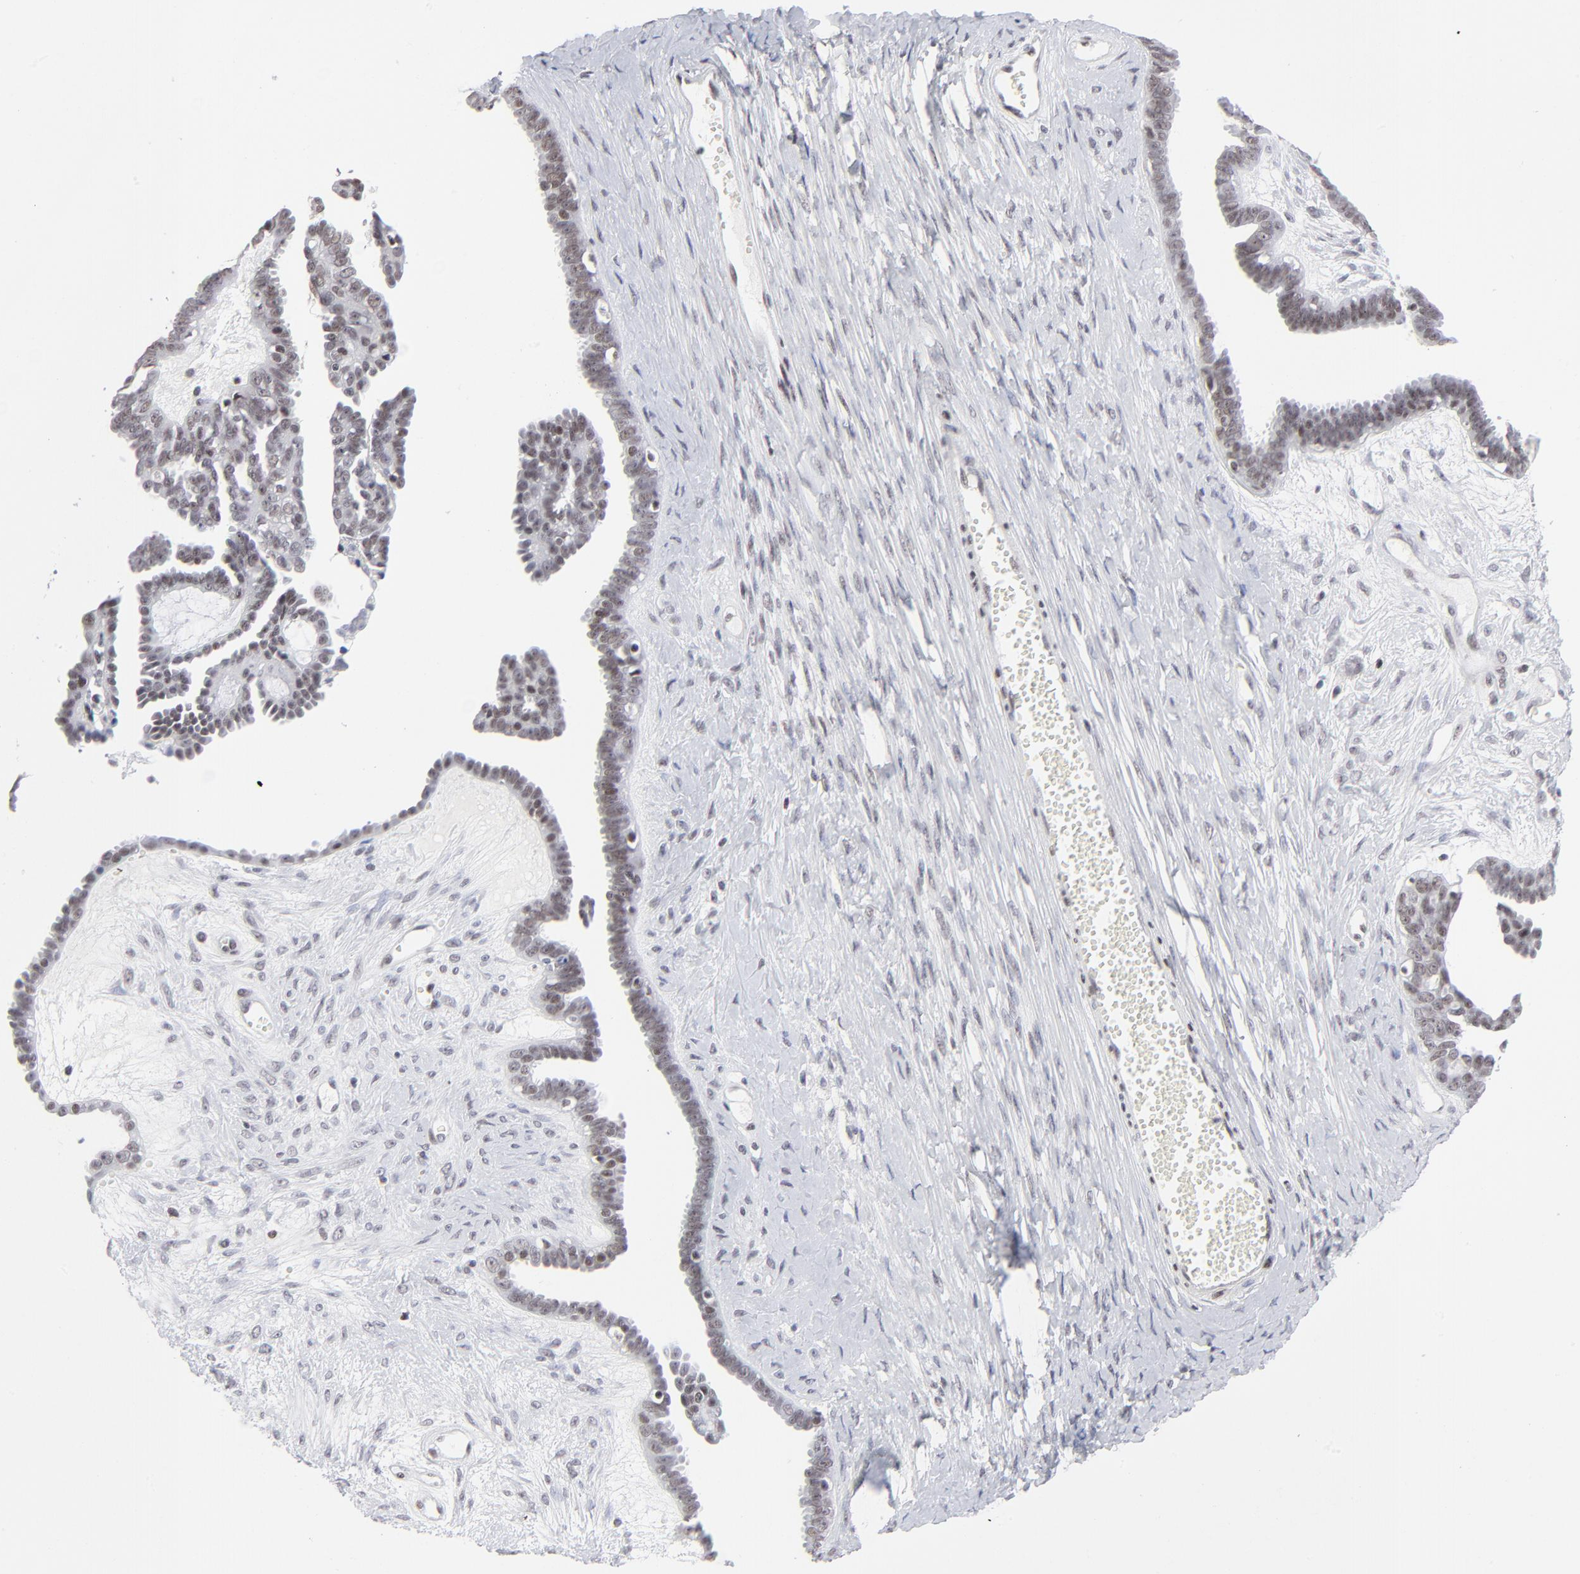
{"staining": {"intensity": "weak", "quantity": "<25%", "location": "nuclear"}, "tissue": "ovarian cancer", "cell_type": "Tumor cells", "image_type": "cancer", "snomed": [{"axis": "morphology", "description": "Cystadenocarcinoma, serous, NOS"}, {"axis": "topography", "description": "Ovary"}], "caption": "A histopathology image of human ovarian serous cystadenocarcinoma is negative for staining in tumor cells. Nuclei are stained in blue.", "gene": "SP2", "patient": {"sex": "female", "age": 71}}